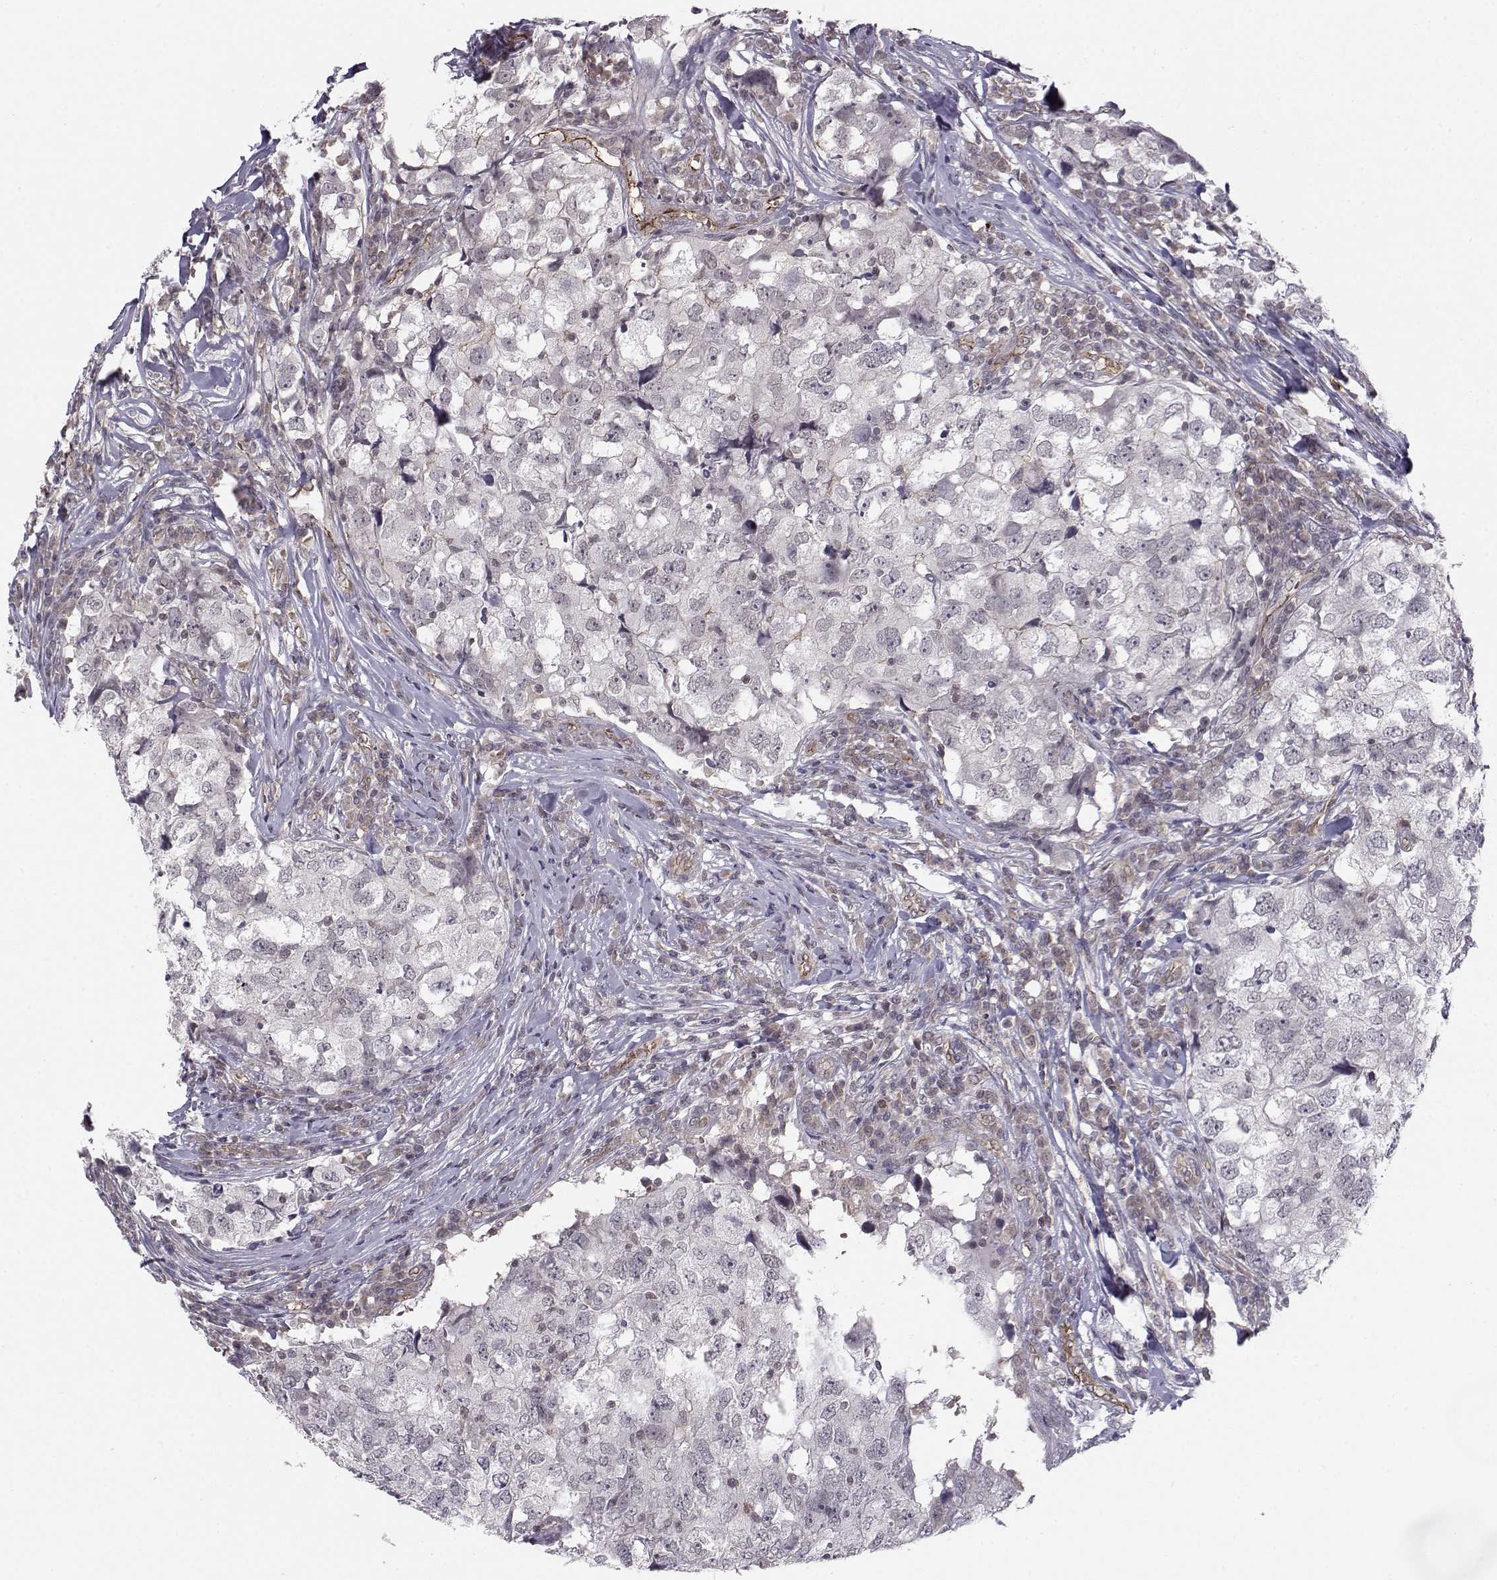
{"staining": {"intensity": "negative", "quantity": "none", "location": "none"}, "tissue": "breast cancer", "cell_type": "Tumor cells", "image_type": "cancer", "snomed": [{"axis": "morphology", "description": "Duct carcinoma"}, {"axis": "topography", "description": "Breast"}], "caption": "Tumor cells show no significant protein positivity in breast cancer (intraductal carcinoma).", "gene": "KIF13B", "patient": {"sex": "female", "age": 30}}